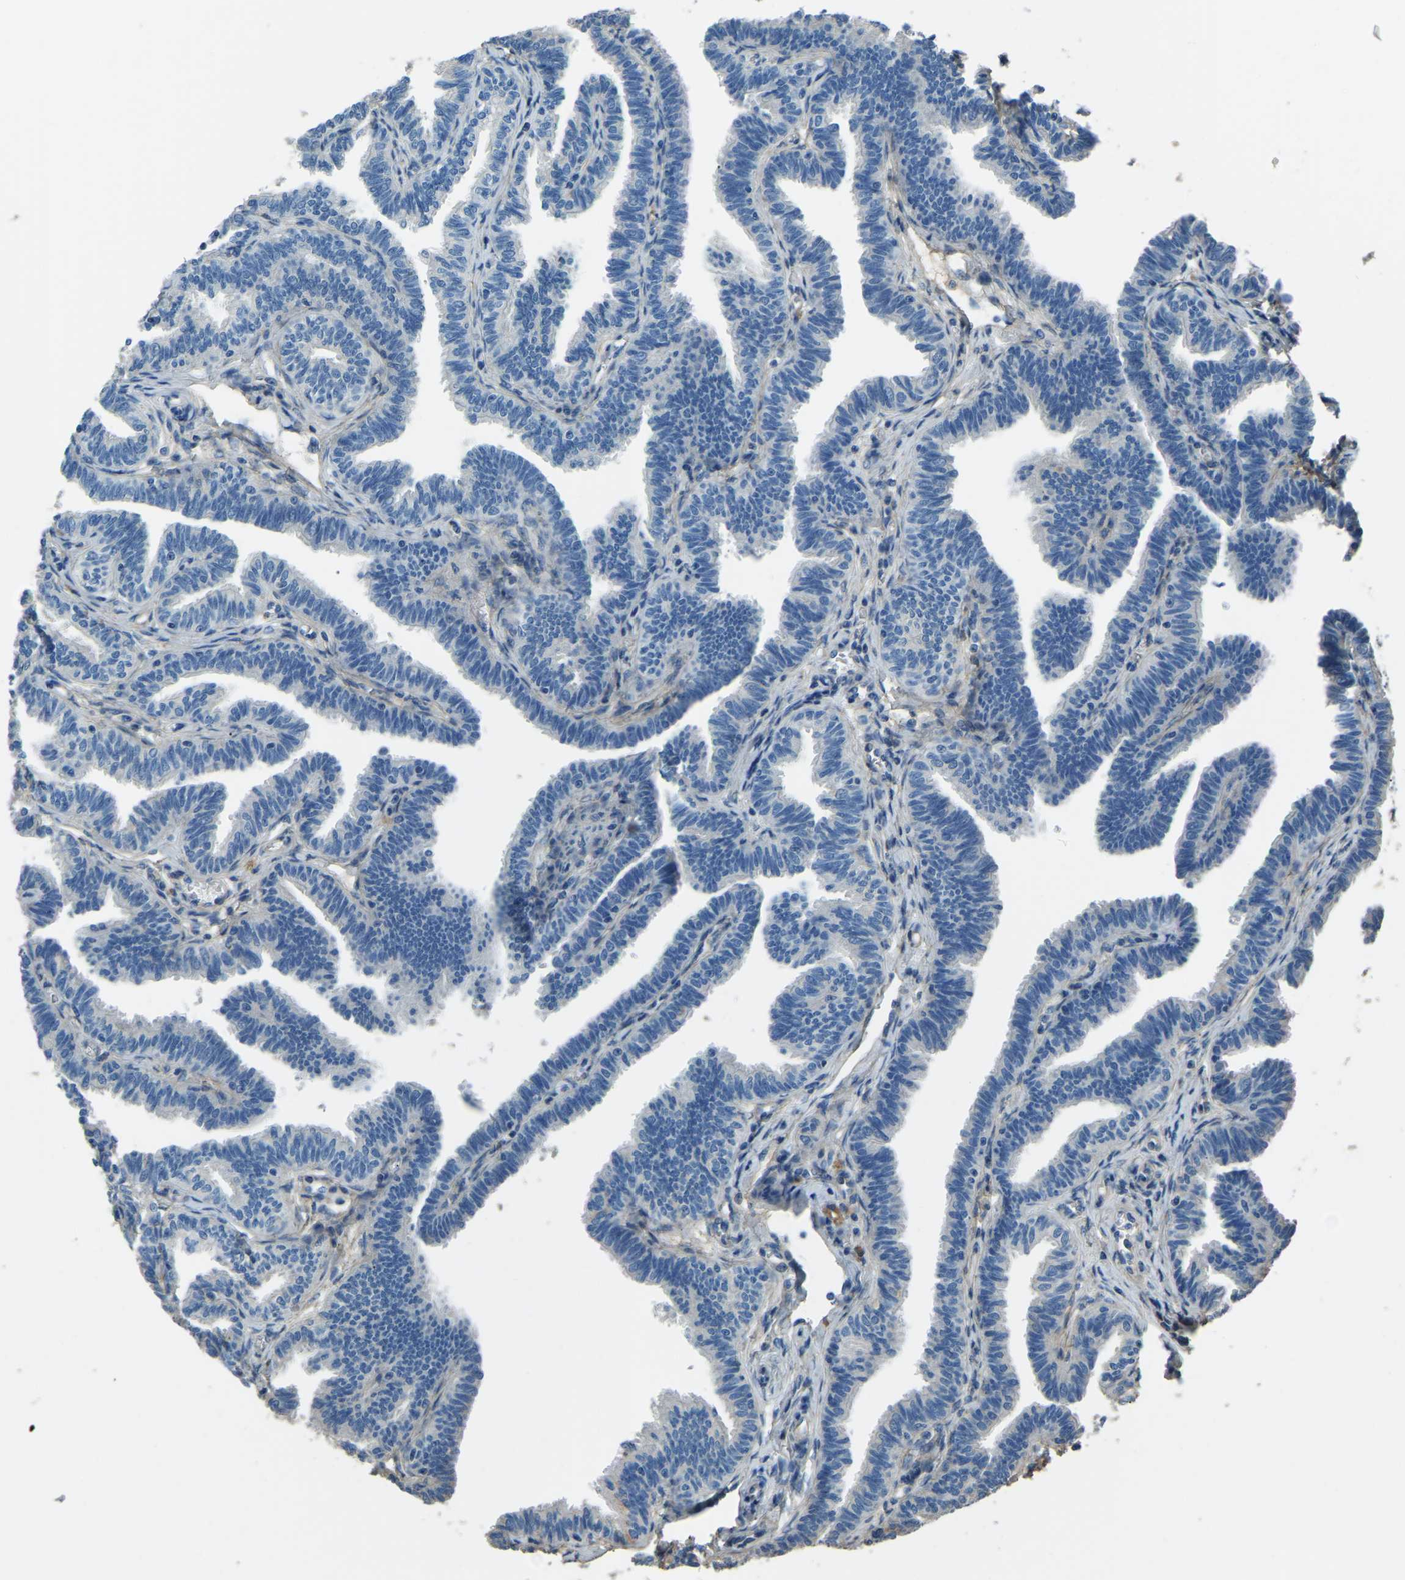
{"staining": {"intensity": "negative", "quantity": "none", "location": "none"}, "tissue": "fallopian tube", "cell_type": "Glandular cells", "image_type": "normal", "snomed": [{"axis": "morphology", "description": "Normal tissue, NOS"}, {"axis": "topography", "description": "Fallopian tube"}, {"axis": "topography", "description": "Ovary"}], "caption": "DAB (3,3'-diaminobenzidine) immunohistochemical staining of unremarkable human fallopian tube shows no significant staining in glandular cells.", "gene": "COL3A1", "patient": {"sex": "female", "age": 23}}